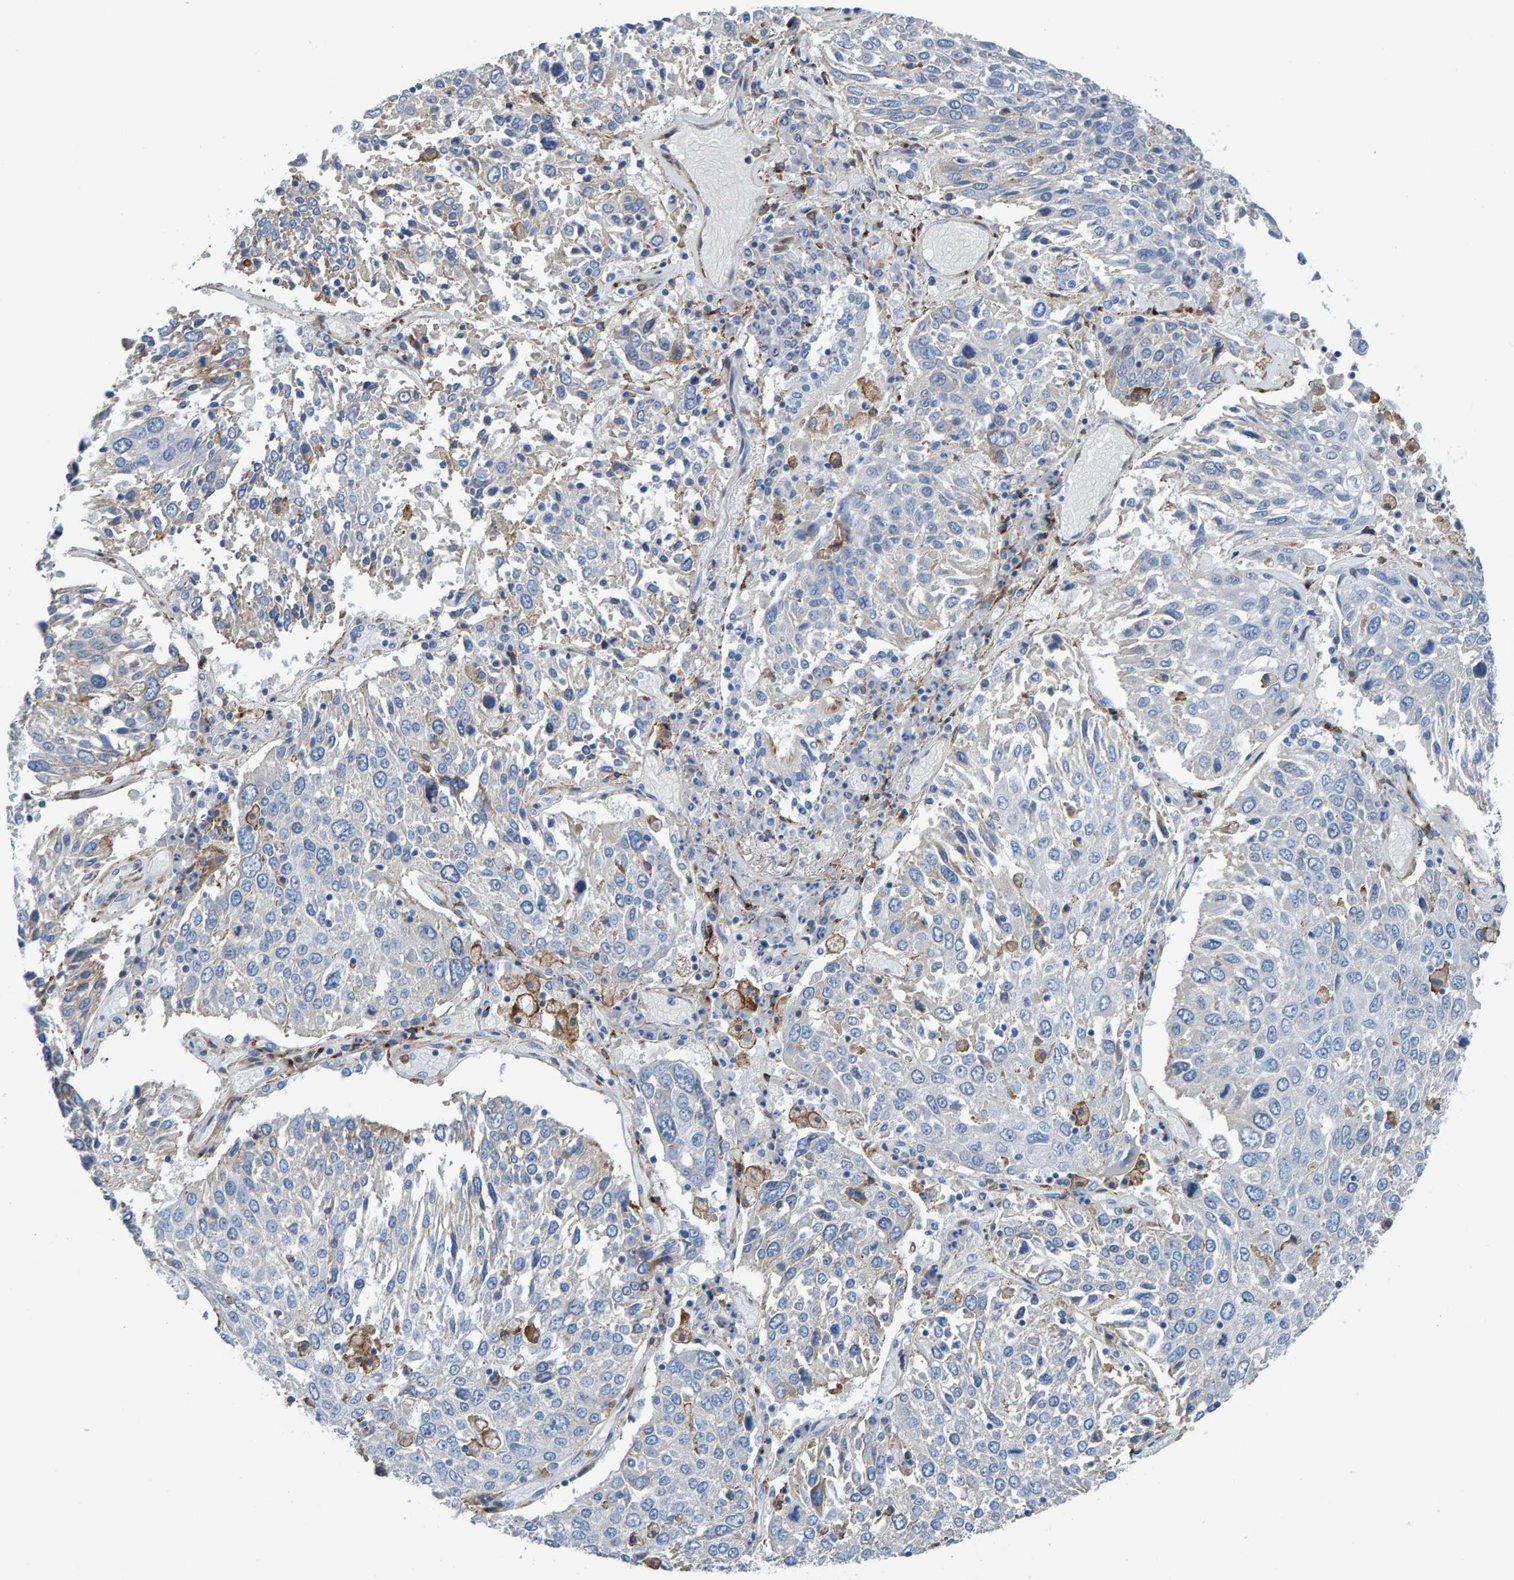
{"staining": {"intensity": "negative", "quantity": "none", "location": "none"}, "tissue": "lung cancer", "cell_type": "Tumor cells", "image_type": "cancer", "snomed": [{"axis": "morphology", "description": "Squamous cell carcinoma, NOS"}, {"axis": "topography", "description": "Lung"}], "caption": "Immunohistochemical staining of lung cancer (squamous cell carcinoma) reveals no significant expression in tumor cells. The staining is performed using DAB brown chromogen with nuclei counter-stained in using hematoxylin.", "gene": "LRP1", "patient": {"sex": "male", "age": 65}}